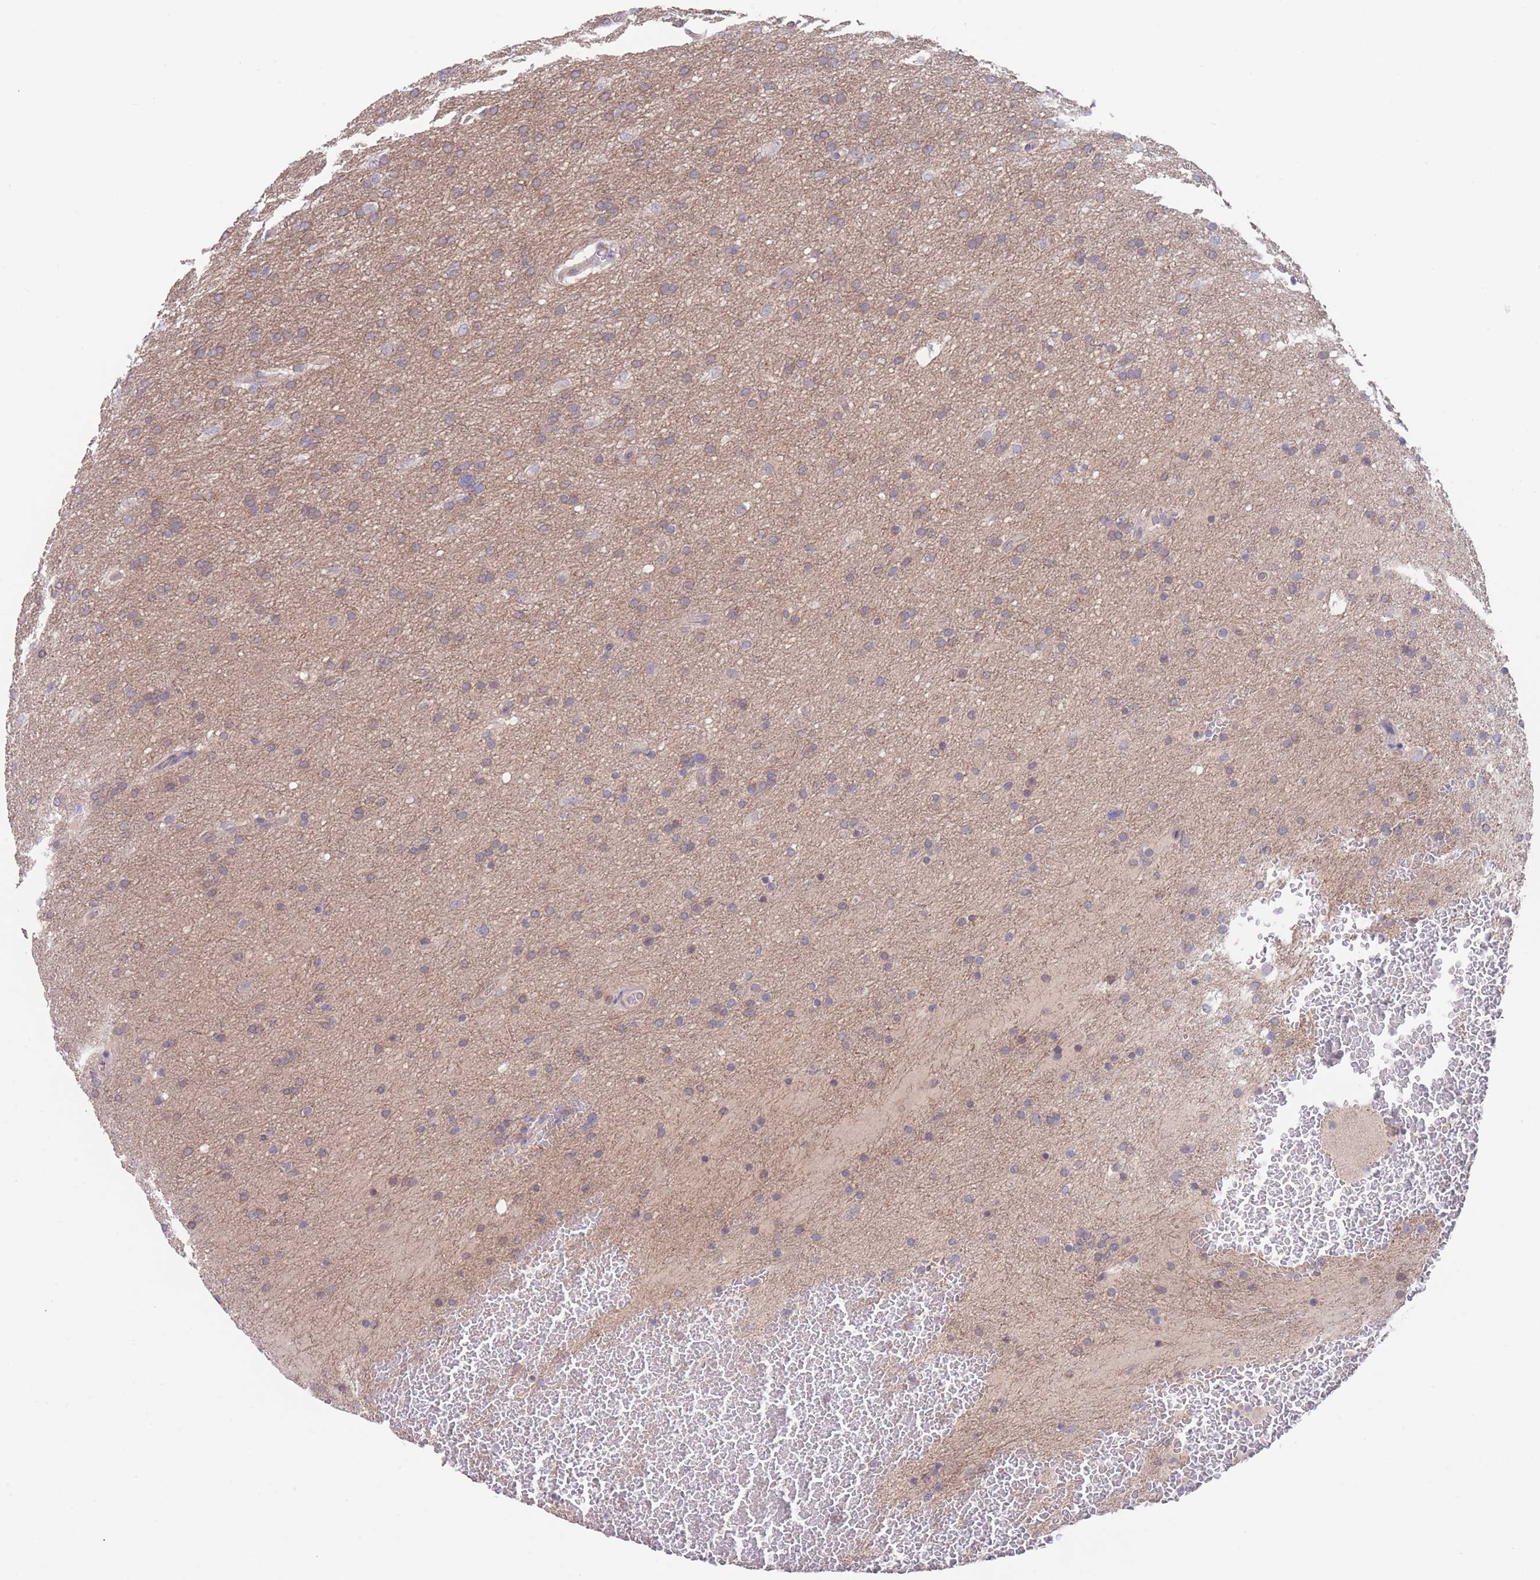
{"staining": {"intensity": "weak", "quantity": ">75%", "location": "cytoplasmic/membranous"}, "tissue": "glioma", "cell_type": "Tumor cells", "image_type": "cancer", "snomed": [{"axis": "morphology", "description": "Glioma, malignant, High grade"}, {"axis": "topography", "description": "Cerebral cortex"}], "caption": "Protein analysis of glioma tissue shows weak cytoplasmic/membranous positivity in approximately >75% of tumor cells.", "gene": "ZNF281", "patient": {"sex": "female", "age": 36}}